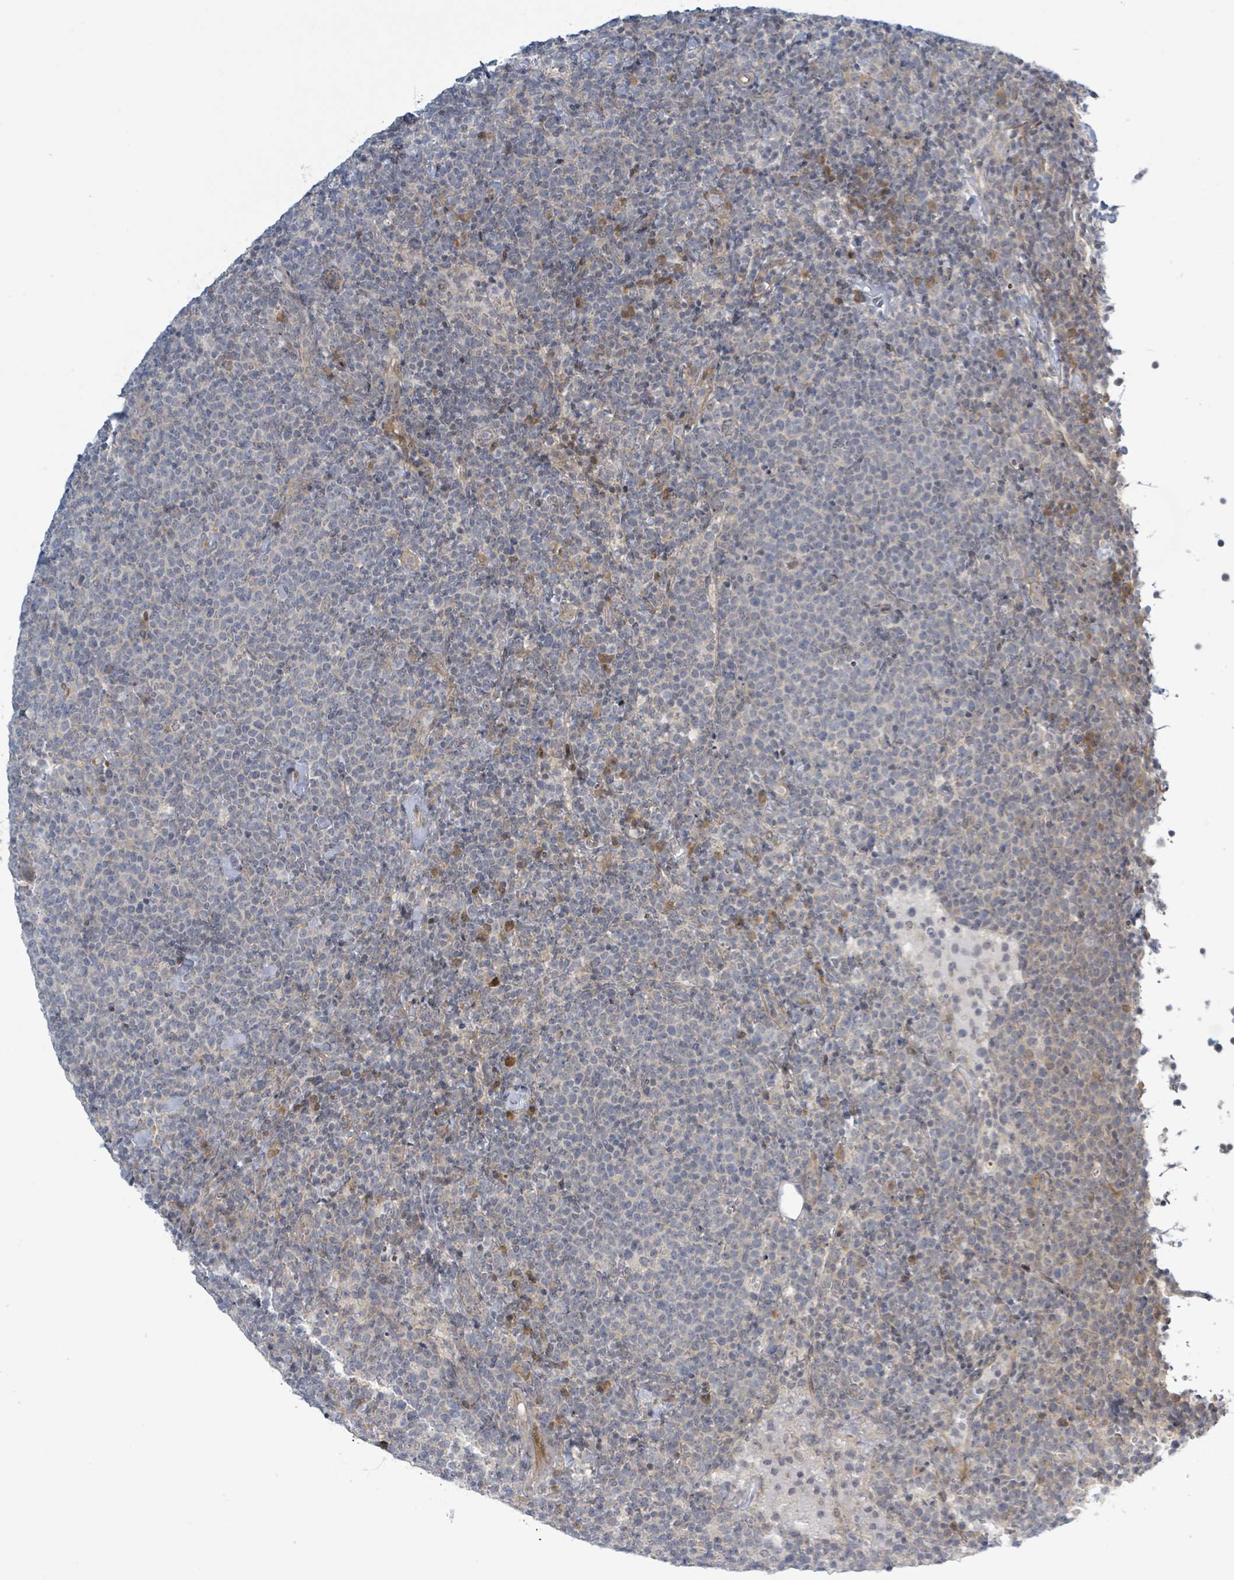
{"staining": {"intensity": "negative", "quantity": "none", "location": "none"}, "tissue": "lymphoma", "cell_type": "Tumor cells", "image_type": "cancer", "snomed": [{"axis": "morphology", "description": "Malignant lymphoma, non-Hodgkin's type, High grade"}, {"axis": "topography", "description": "Lymph node"}], "caption": "Image shows no protein positivity in tumor cells of lymphoma tissue. (Immunohistochemistry, brightfield microscopy, high magnification).", "gene": "RPL32", "patient": {"sex": "male", "age": 61}}